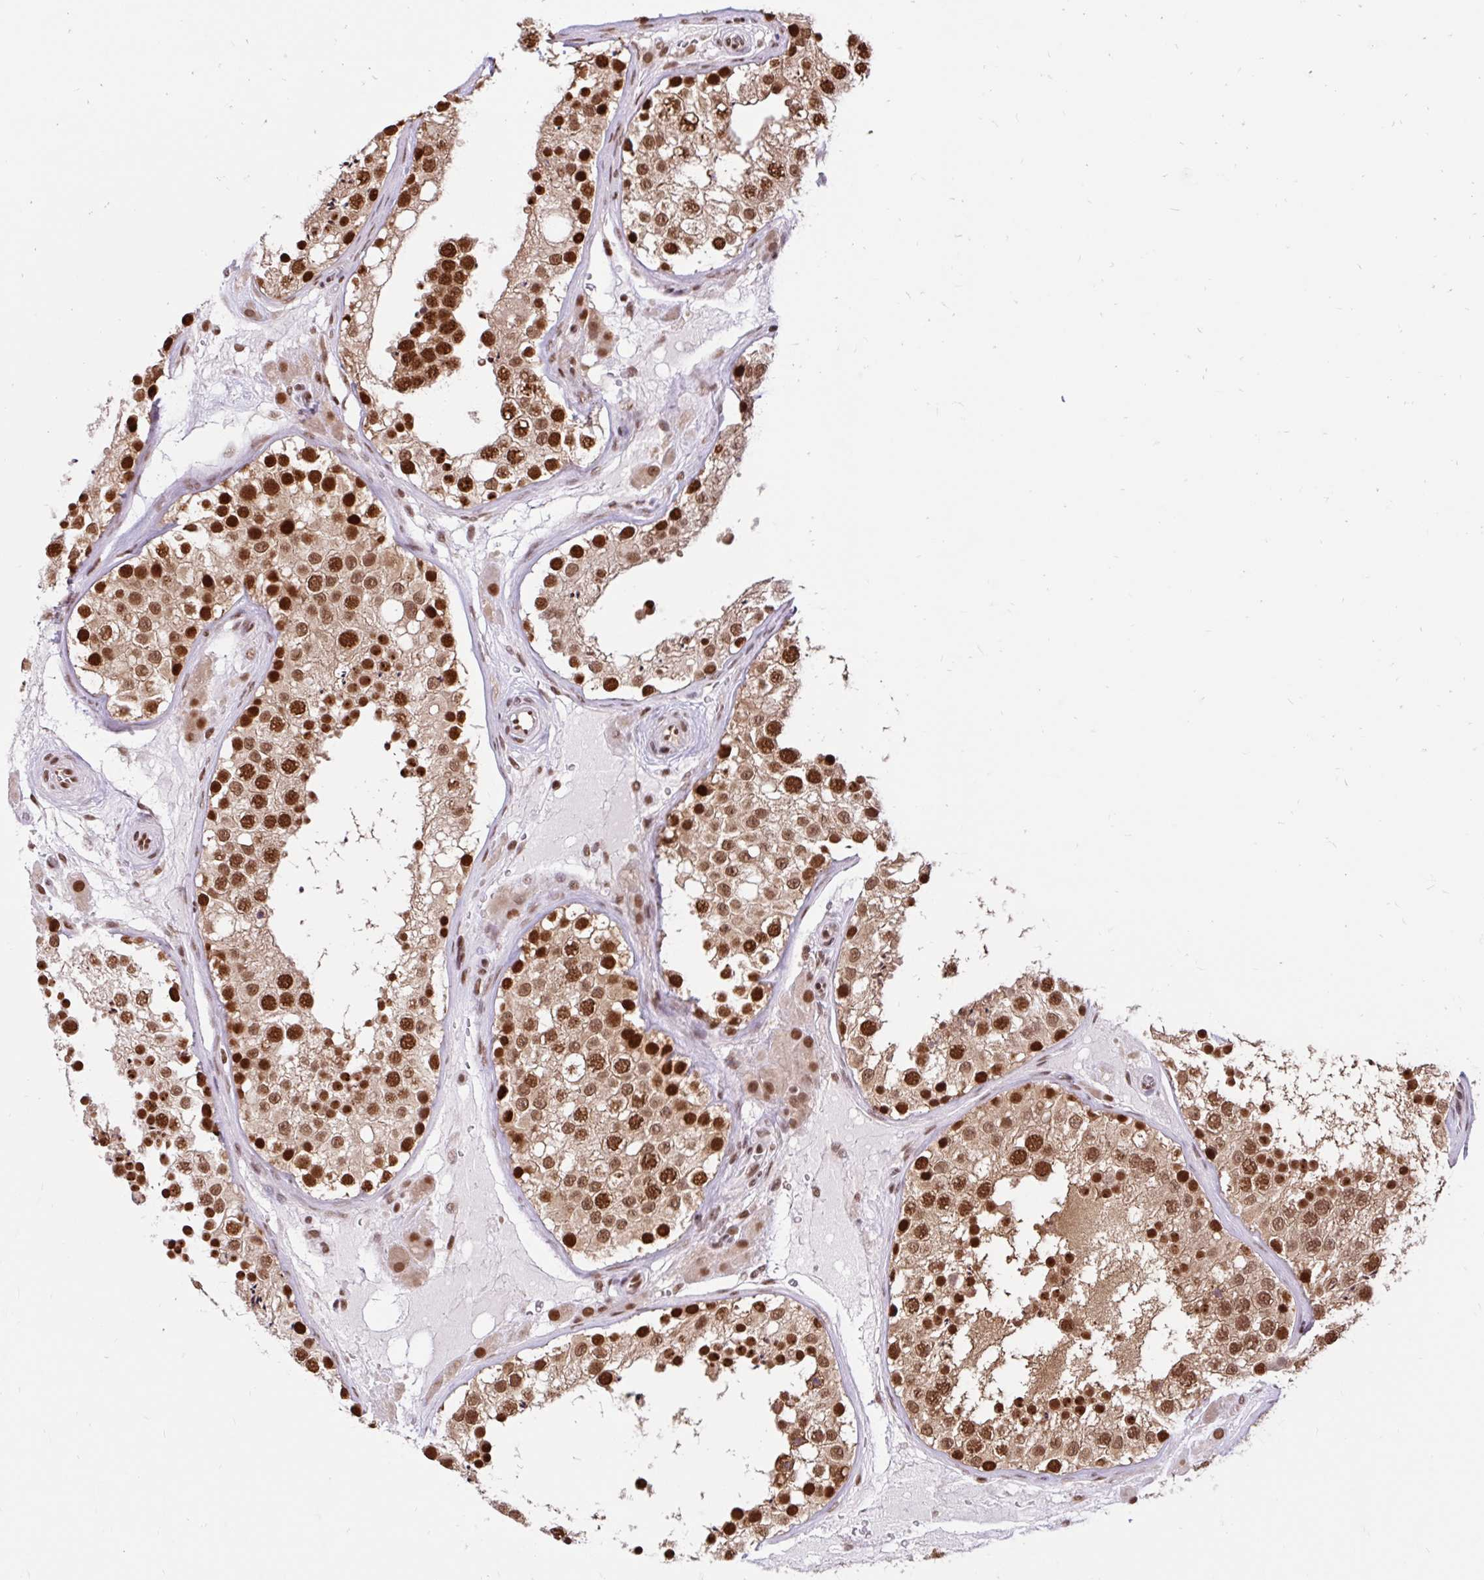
{"staining": {"intensity": "strong", "quantity": ">75%", "location": "nuclear"}, "tissue": "testis", "cell_type": "Cells in seminiferous ducts", "image_type": "normal", "snomed": [{"axis": "morphology", "description": "Normal tissue, NOS"}, {"axis": "topography", "description": "Testis"}], "caption": "A micrograph showing strong nuclear staining in about >75% of cells in seminiferous ducts in benign testis, as visualized by brown immunohistochemical staining.", "gene": "ABCA9", "patient": {"sex": "male", "age": 26}}